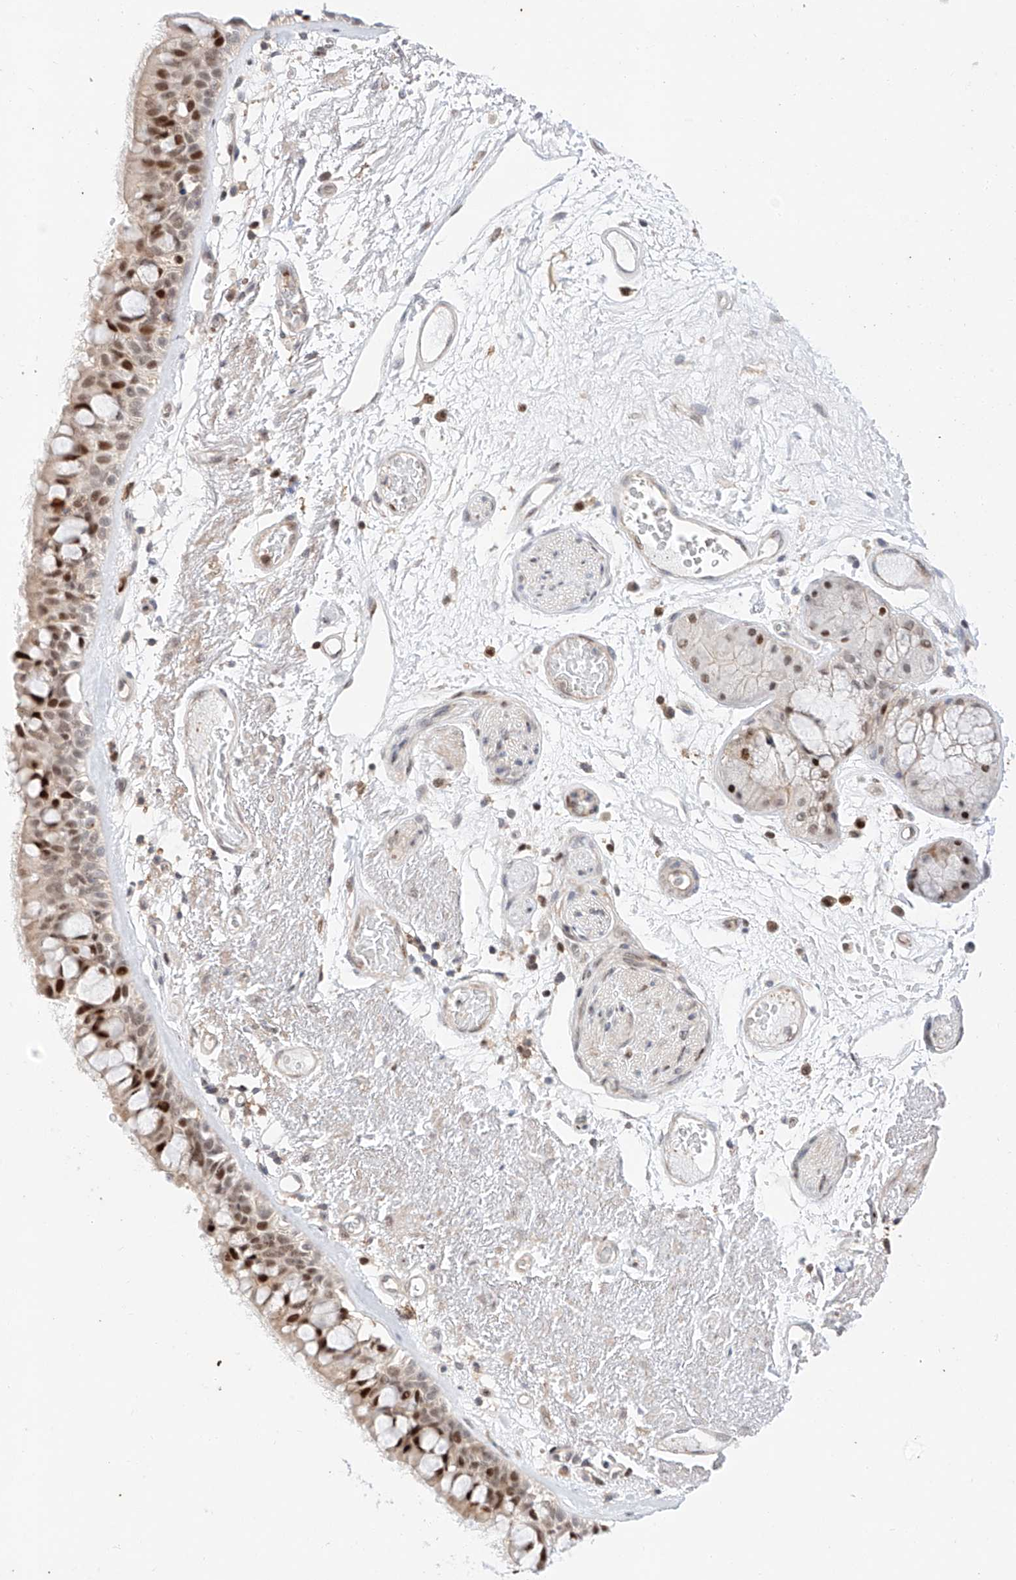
{"staining": {"intensity": "strong", "quantity": ">75%", "location": "nuclear"}, "tissue": "bronchus", "cell_type": "Respiratory epithelial cells", "image_type": "normal", "snomed": [{"axis": "morphology", "description": "Normal tissue, NOS"}, {"axis": "morphology", "description": "Squamous cell carcinoma, NOS"}, {"axis": "topography", "description": "Lymph node"}, {"axis": "topography", "description": "Bronchus"}, {"axis": "topography", "description": "Lung"}], "caption": "High-power microscopy captured an immunohistochemistry photomicrograph of normal bronchus, revealing strong nuclear staining in approximately >75% of respiratory epithelial cells. The protein is stained brown, and the nuclei are stained in blue (DAB (3,3'-diaminobenzidine) IHC with brightfield microscopy, high magnification).", "gene": "HDAC9", "patient": {"sex": "male", "age": 66}}